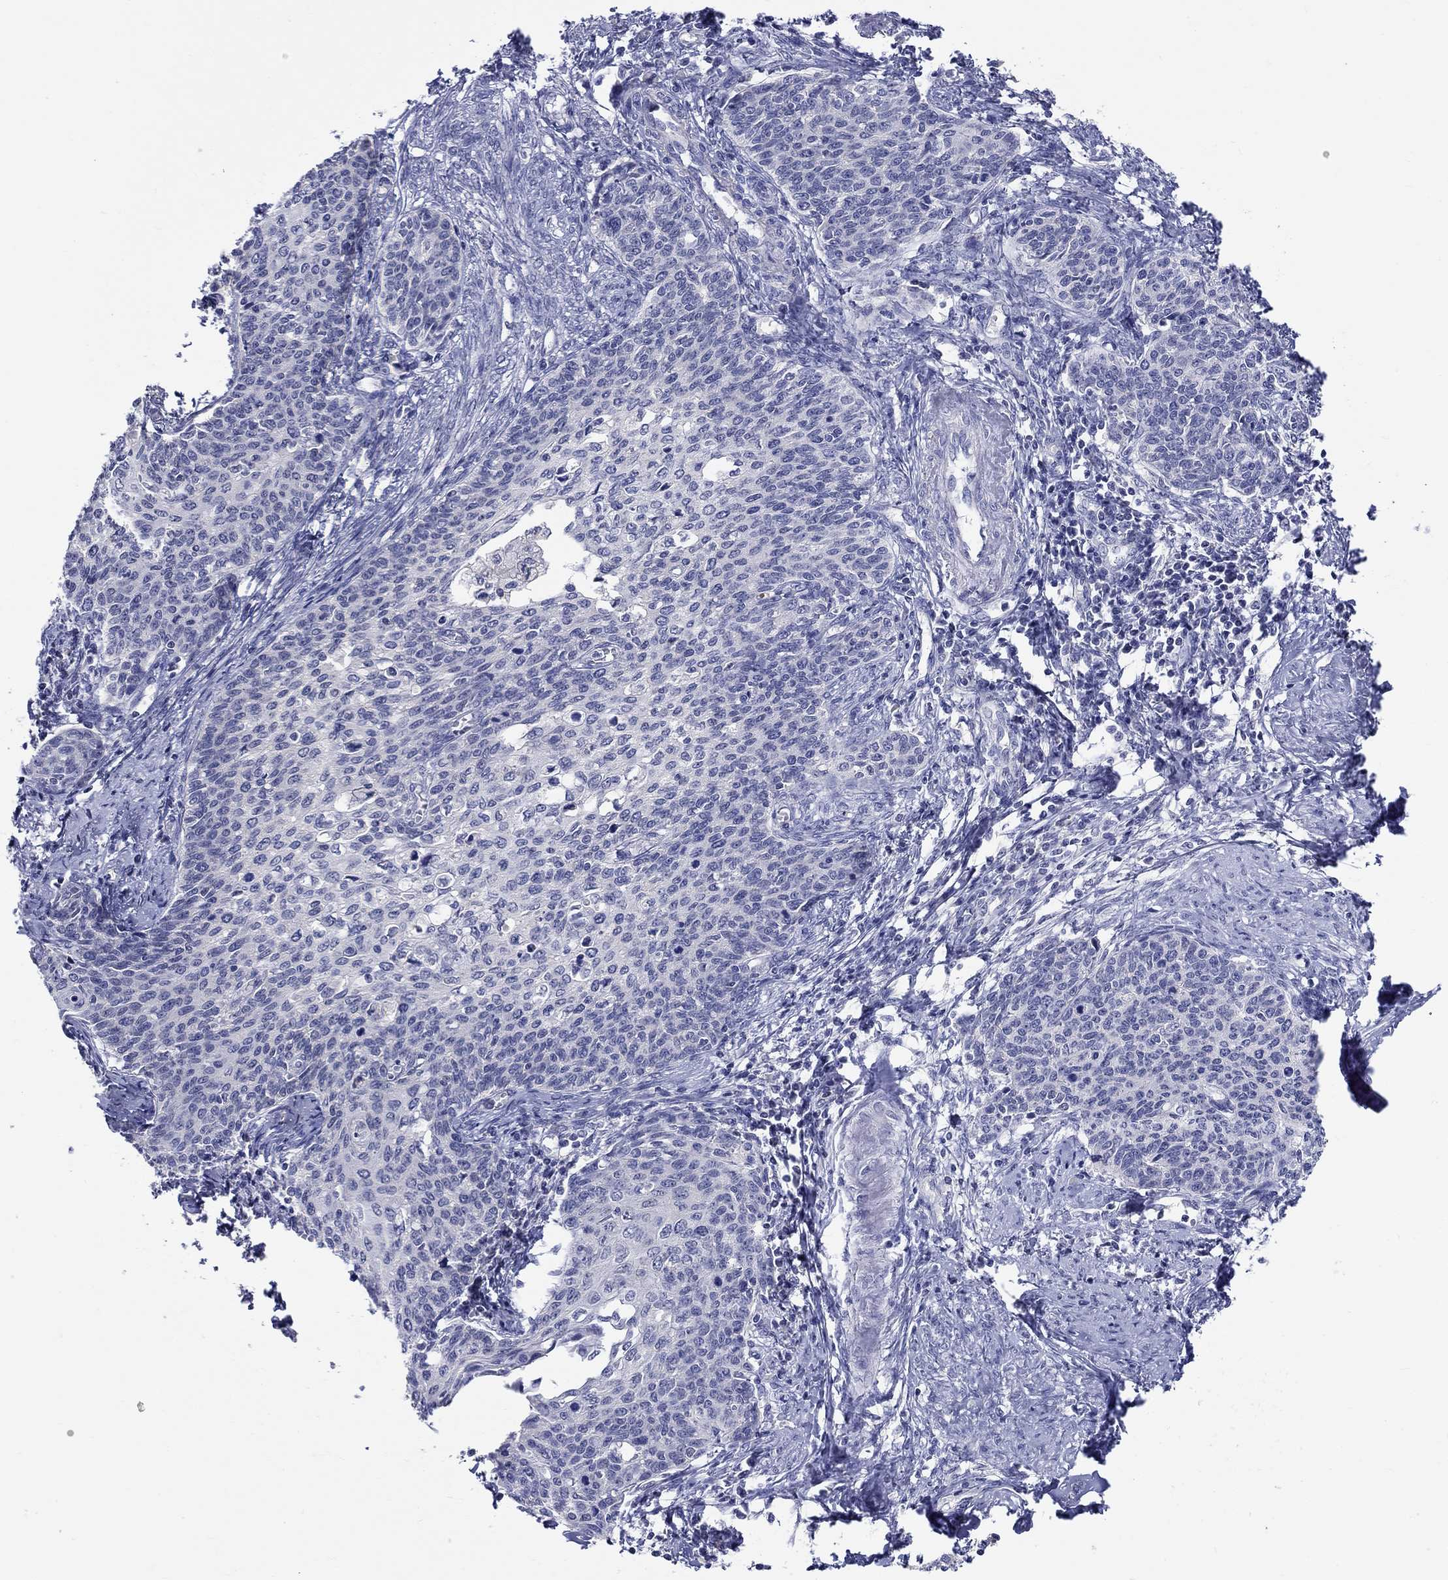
{"staining": {"intensity": "negative", "quantity": "none", "location": "none"}, "tissue": "cervical cancer", "cell_type": "Tumor cells", "image_type": "cancer", "snomed": [{"axis": "morphology", "description": "Normal tissue, NOS"}, {"axis": "morphology", "description": "Squamous cell carcinoma, NOS"}, {"axis": "topography", "description": "Cervix"}], "caption": "This micrograph is of squamous cell carcinoma (cervical) stained with immunohistochemistry to label a protein in brown with the nuclei are counter-stained blue. There is no expression in tumor cells.", "gene": "SLC30A3", "patient": {"sex": "female", "age": 39}}